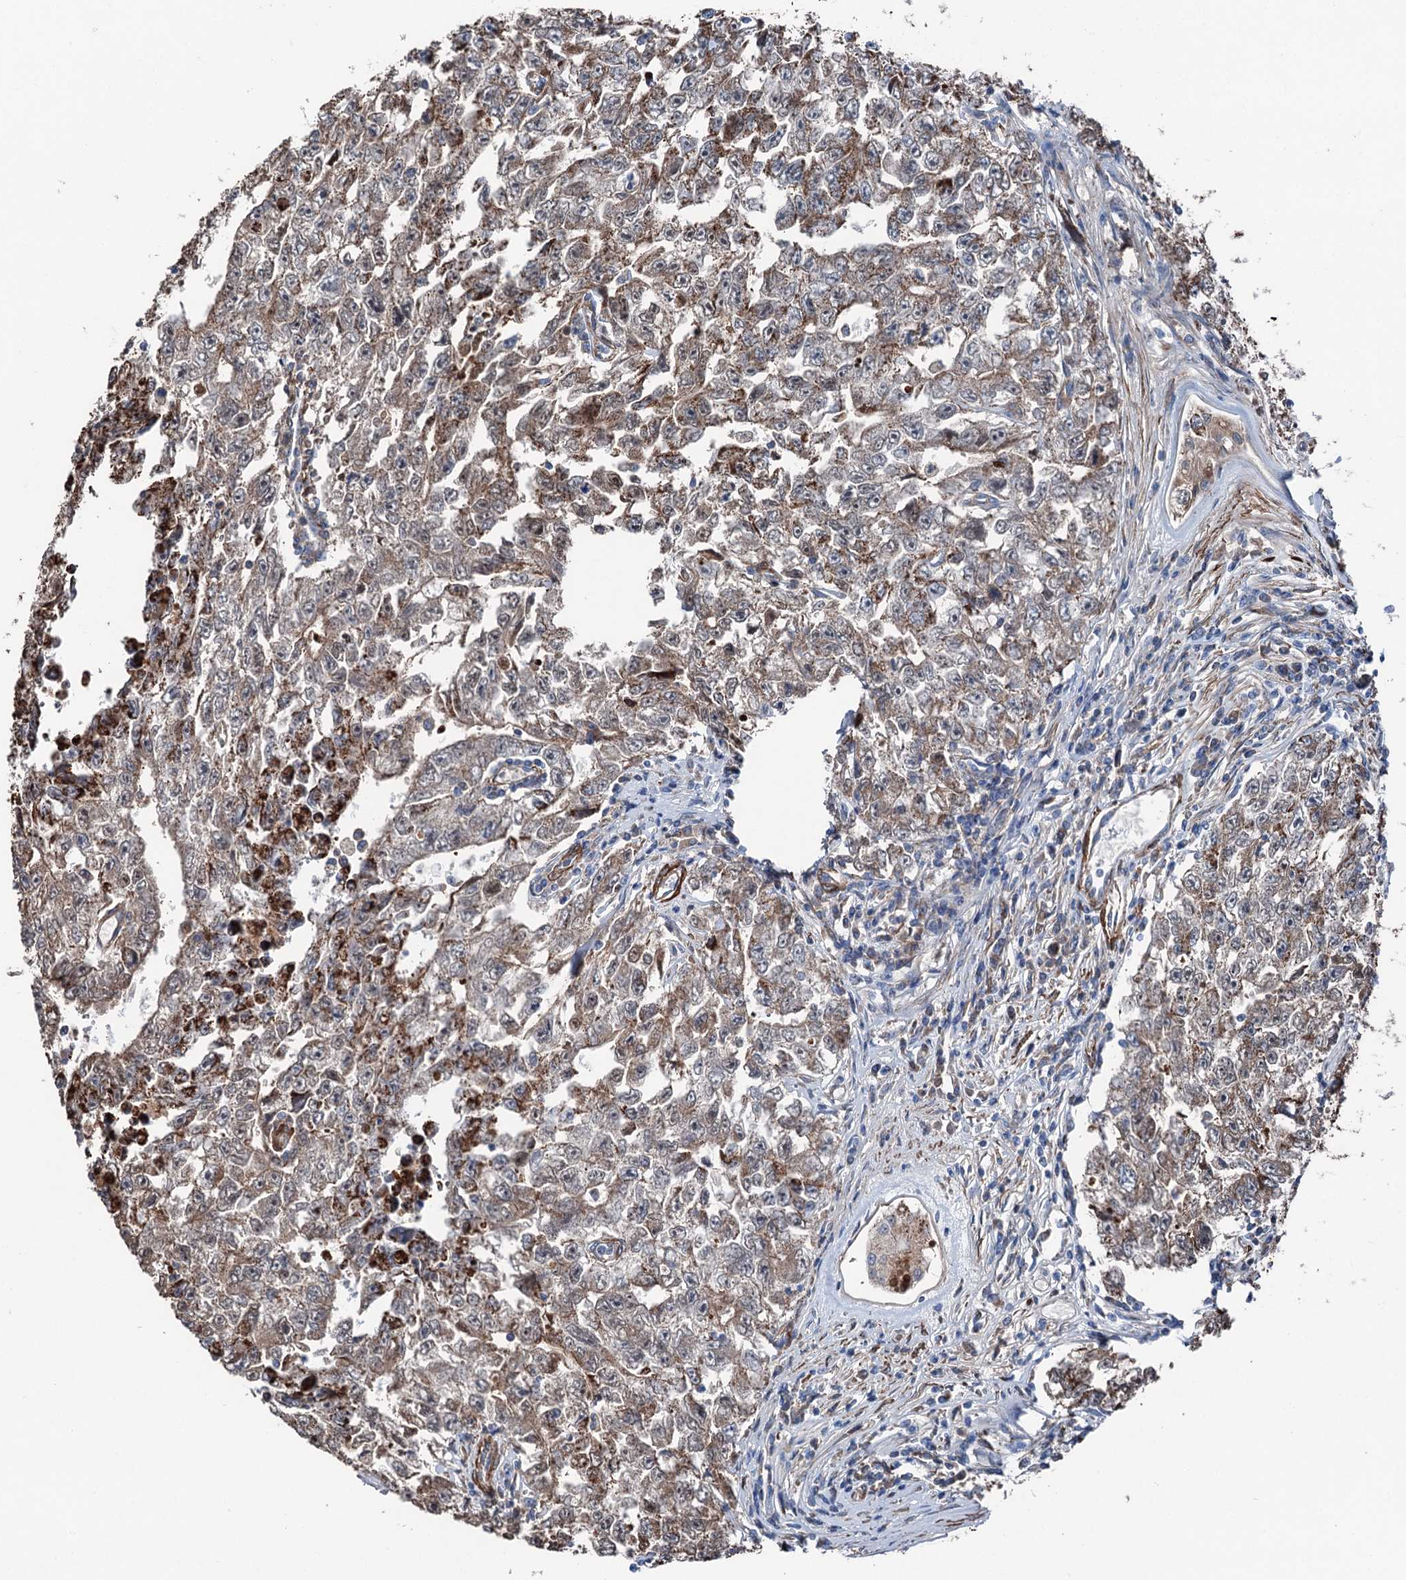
{"staining": {"intensity": "strong", "quantity": ">75%", "location": "cytoplasmic/membranous"}, "tissue": "testis cancer", "cell_type": "Tumor cells", "image_type": "cancer", "snomed": [{"axis": "morphology", "description": "Carcinoma, Embryonal, NOS"}, {"axis": "topography", "description": "Testis"}], "caption": "Protein expression analysis of human embryonal carcinoma (testis) reveals strong cytoplasmic/membranous expression in approximately >75% of tumor cells.", "gene": "DDIAS", "patient": {"sex": "male", "age": 17}}